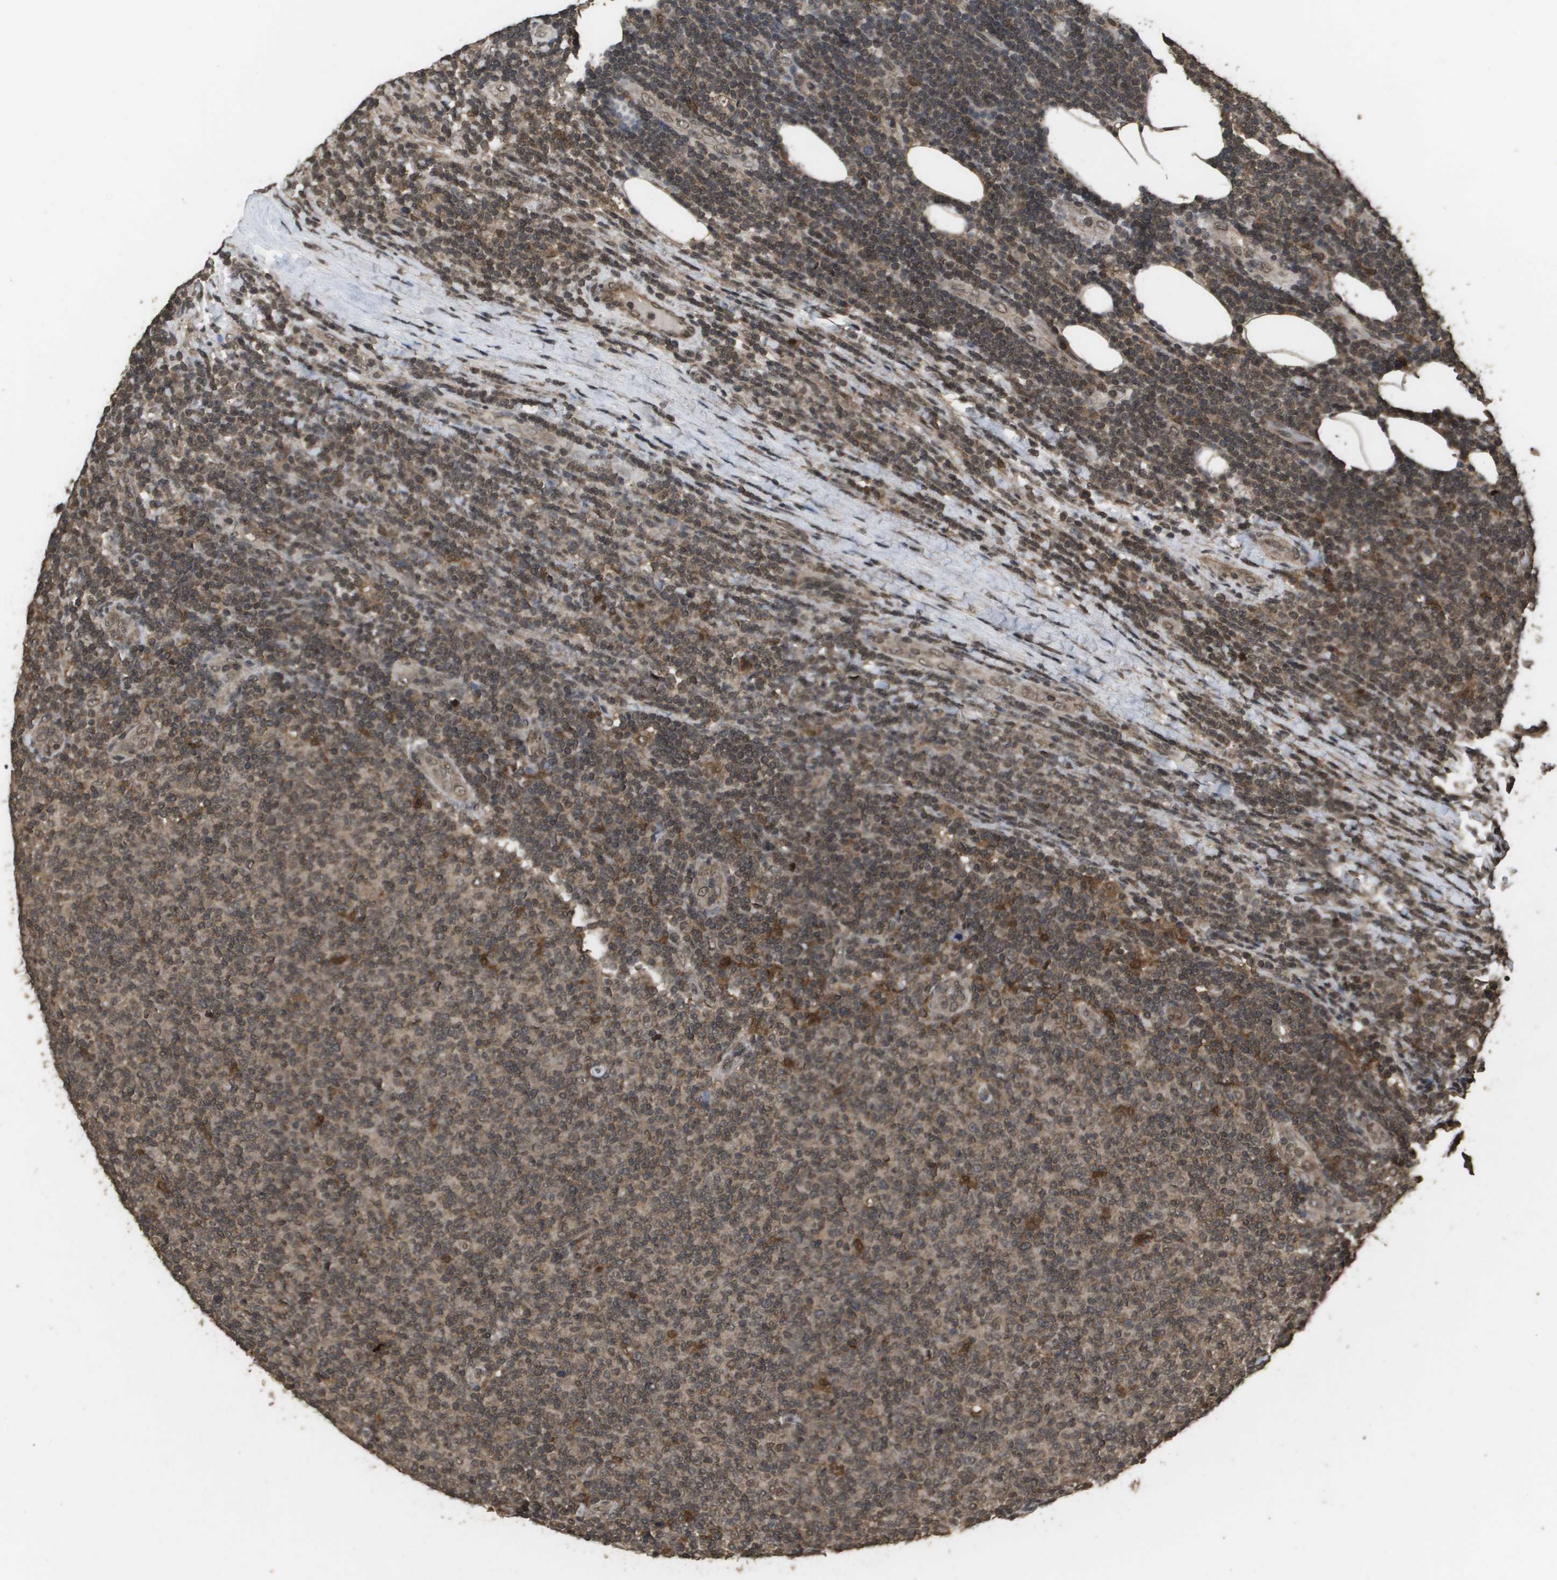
{"staining": {"intensity": "moderate", "quantity": "<25%", "location": "cytoplasmic/membranous"}, "tissue": "lymphoma", "cell_type": "Tumor cells", "image_type": "cancer", "snomed": [{"axis": "morphology", "description": "Malignant lymphoma, non-Hodgkin's type, Low grade"}, {"axis": "topography", "description": "Lymph node"}], "caption": "About <25% of tumor cells in malignant lymphoma, non-Hodgkin's type (low-grade) demonstrate moderate cytoplasmic/membranous protein staining as visualized by brown immunohistochemical staining.", "gene": "AXIN2", "patient": {"sex": "male", "age": 66}}